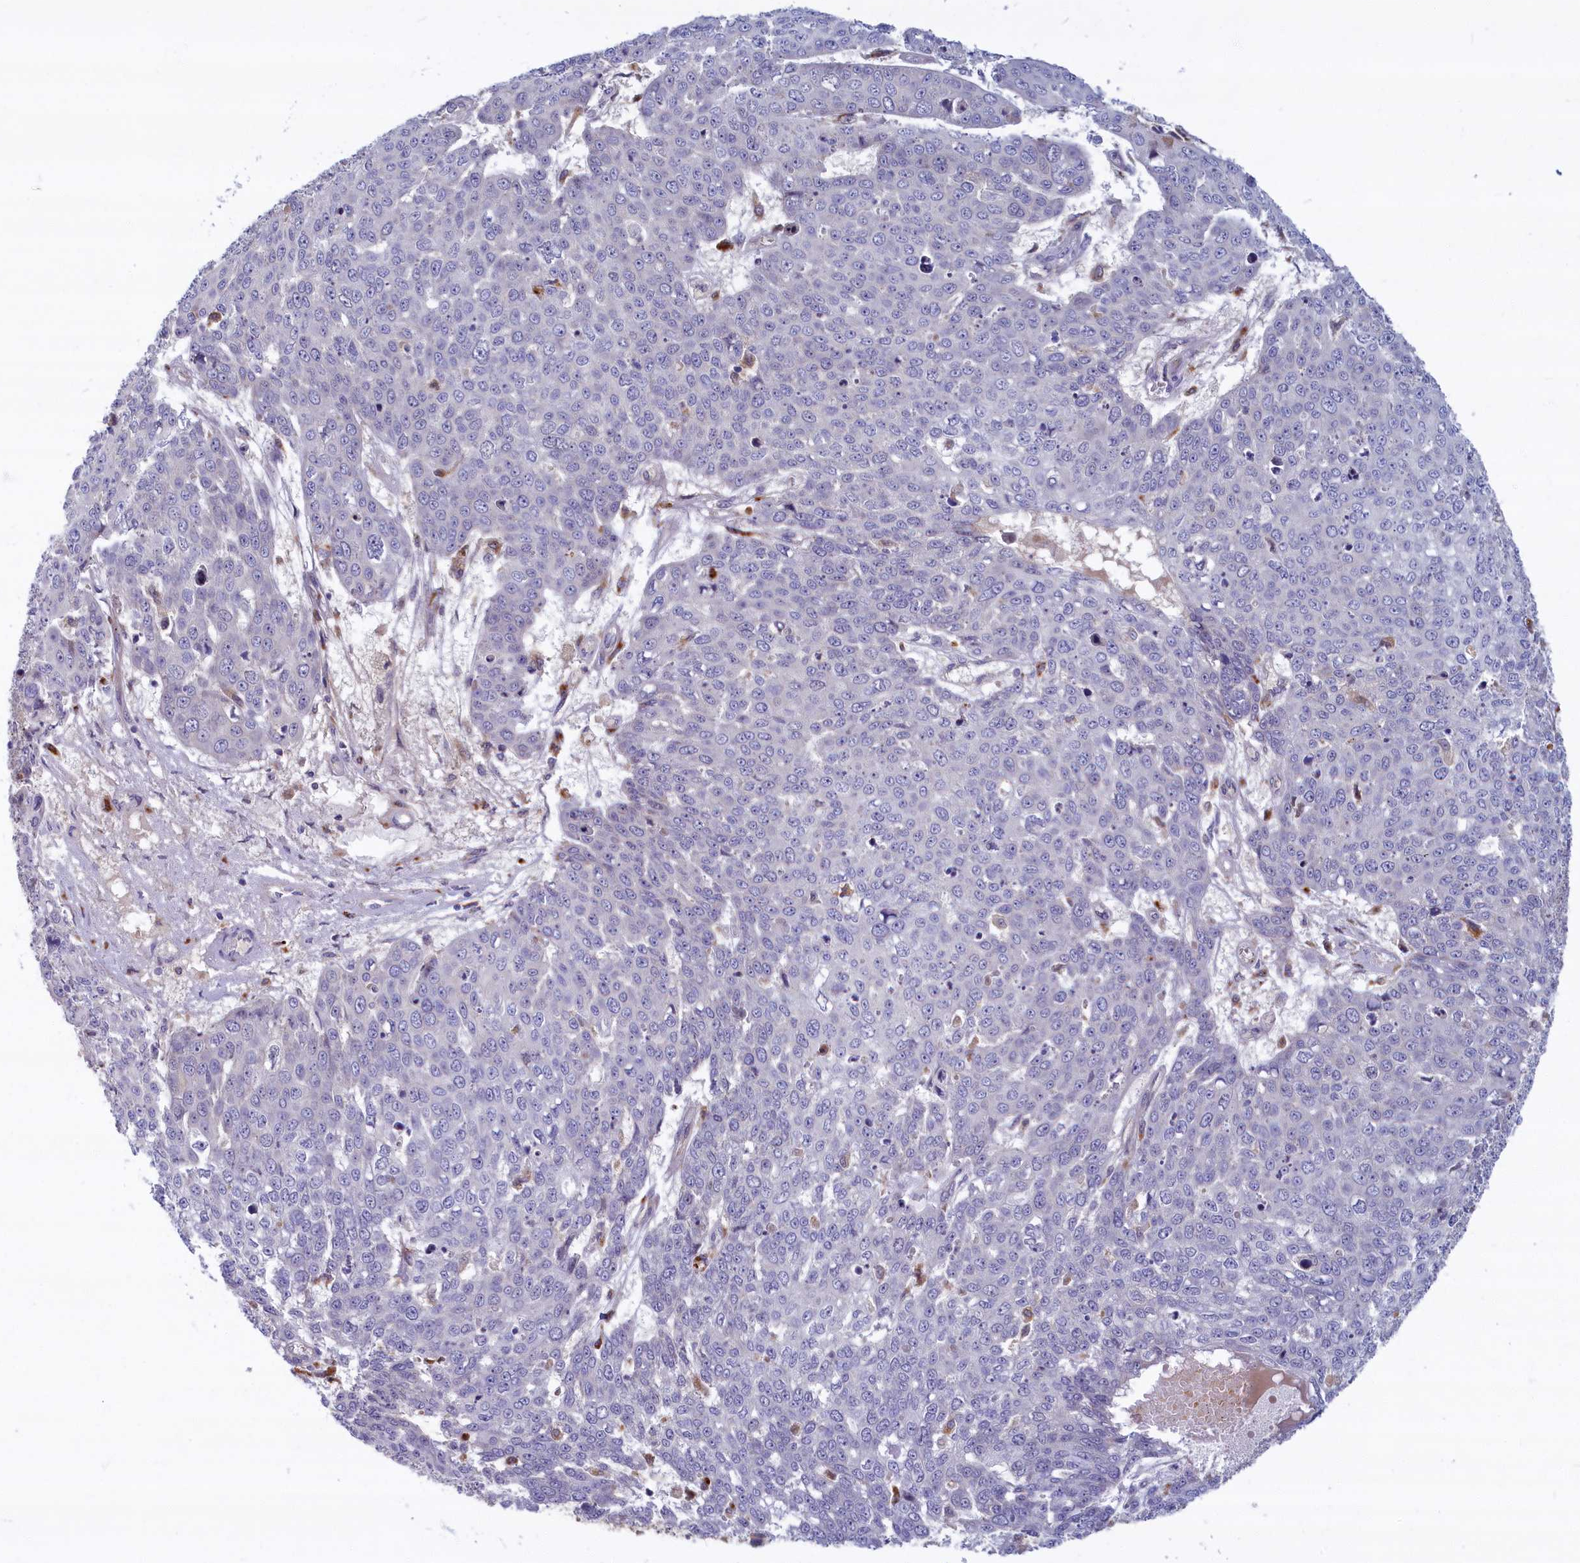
{"staining": {"intensity": "negative", "quantity": "none", "location": "none"}, "tissue": "skin cancer", "cell_type": "Tumor cells", "image_type": "cancer", "snomed": [{"axis": "morphology", "description": "Normal tissue, NOS"}, {"axis": "morphology", "description": "Squamous cell carcinoma, NOS"}, {"axis": "topography", "description": "Skin"}], "caption": "Skin squamous cell carcinoma was stained to show a protein in brown. There is no significant positivity in tumor cells.", "gene": "FCSK", "patient": {"sex": "male", "age": 72}}